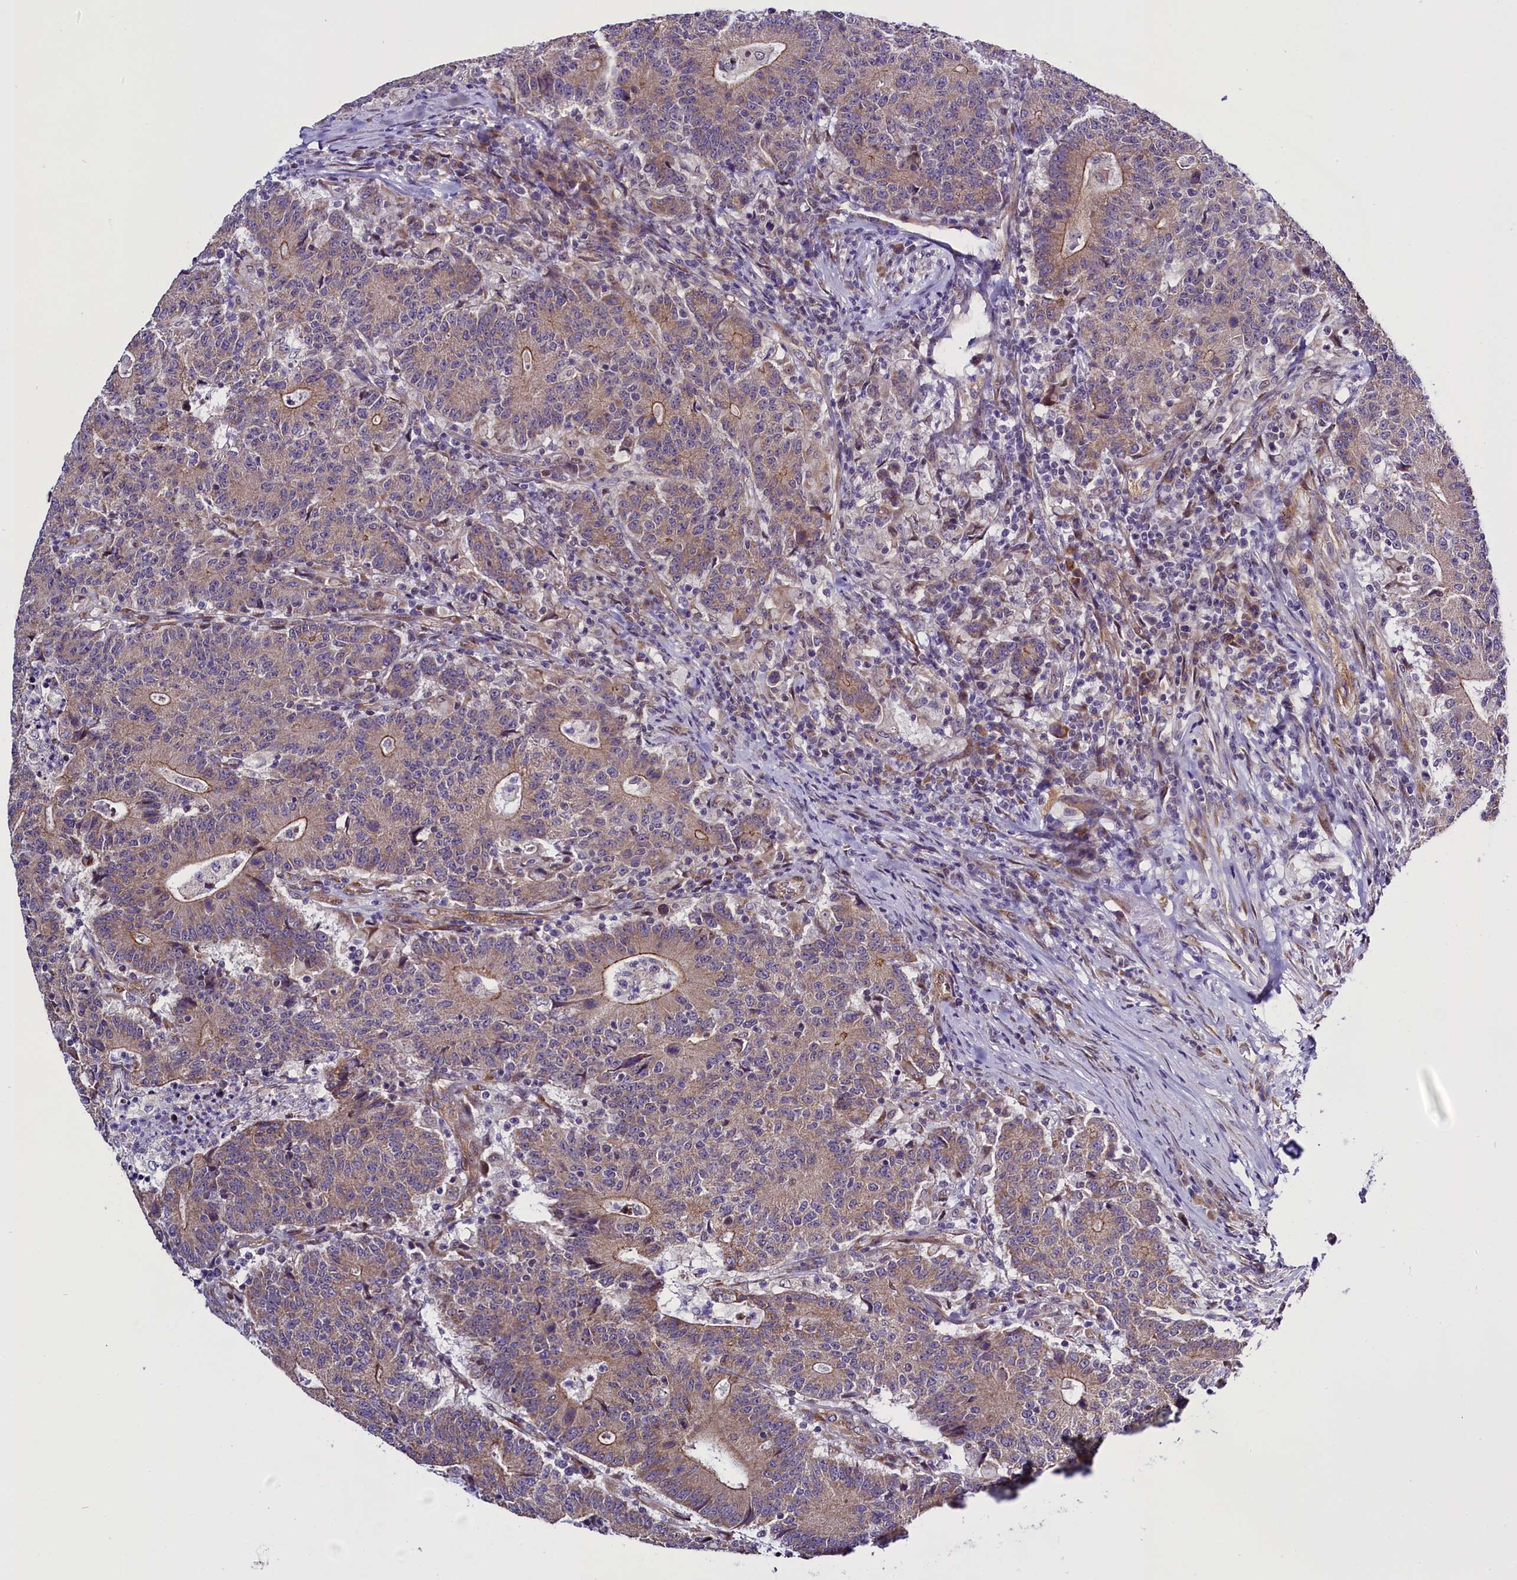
{"staining": {"intensity": "weak", "quantity": "25%-75%", "location": "cytoplasmic/membranous"}, "tissue": "colorectal cancer", "cell_type": "Tumor cells", "image_type": "cancer", "snomed": [{"axis": "morphology", "description": "Adenocarcinoma, NOS"}, {"axis": "topography", "description": "Colon"}], "caption": "A micrograph showing weak cytoplasmic/membranous expression in about 25%-75% of tumor cells in colorectal cancer, as visualized by brown immunohistochemical staining.", "gene": "UACA", "patient": {"sex": "female", "age": 75}}